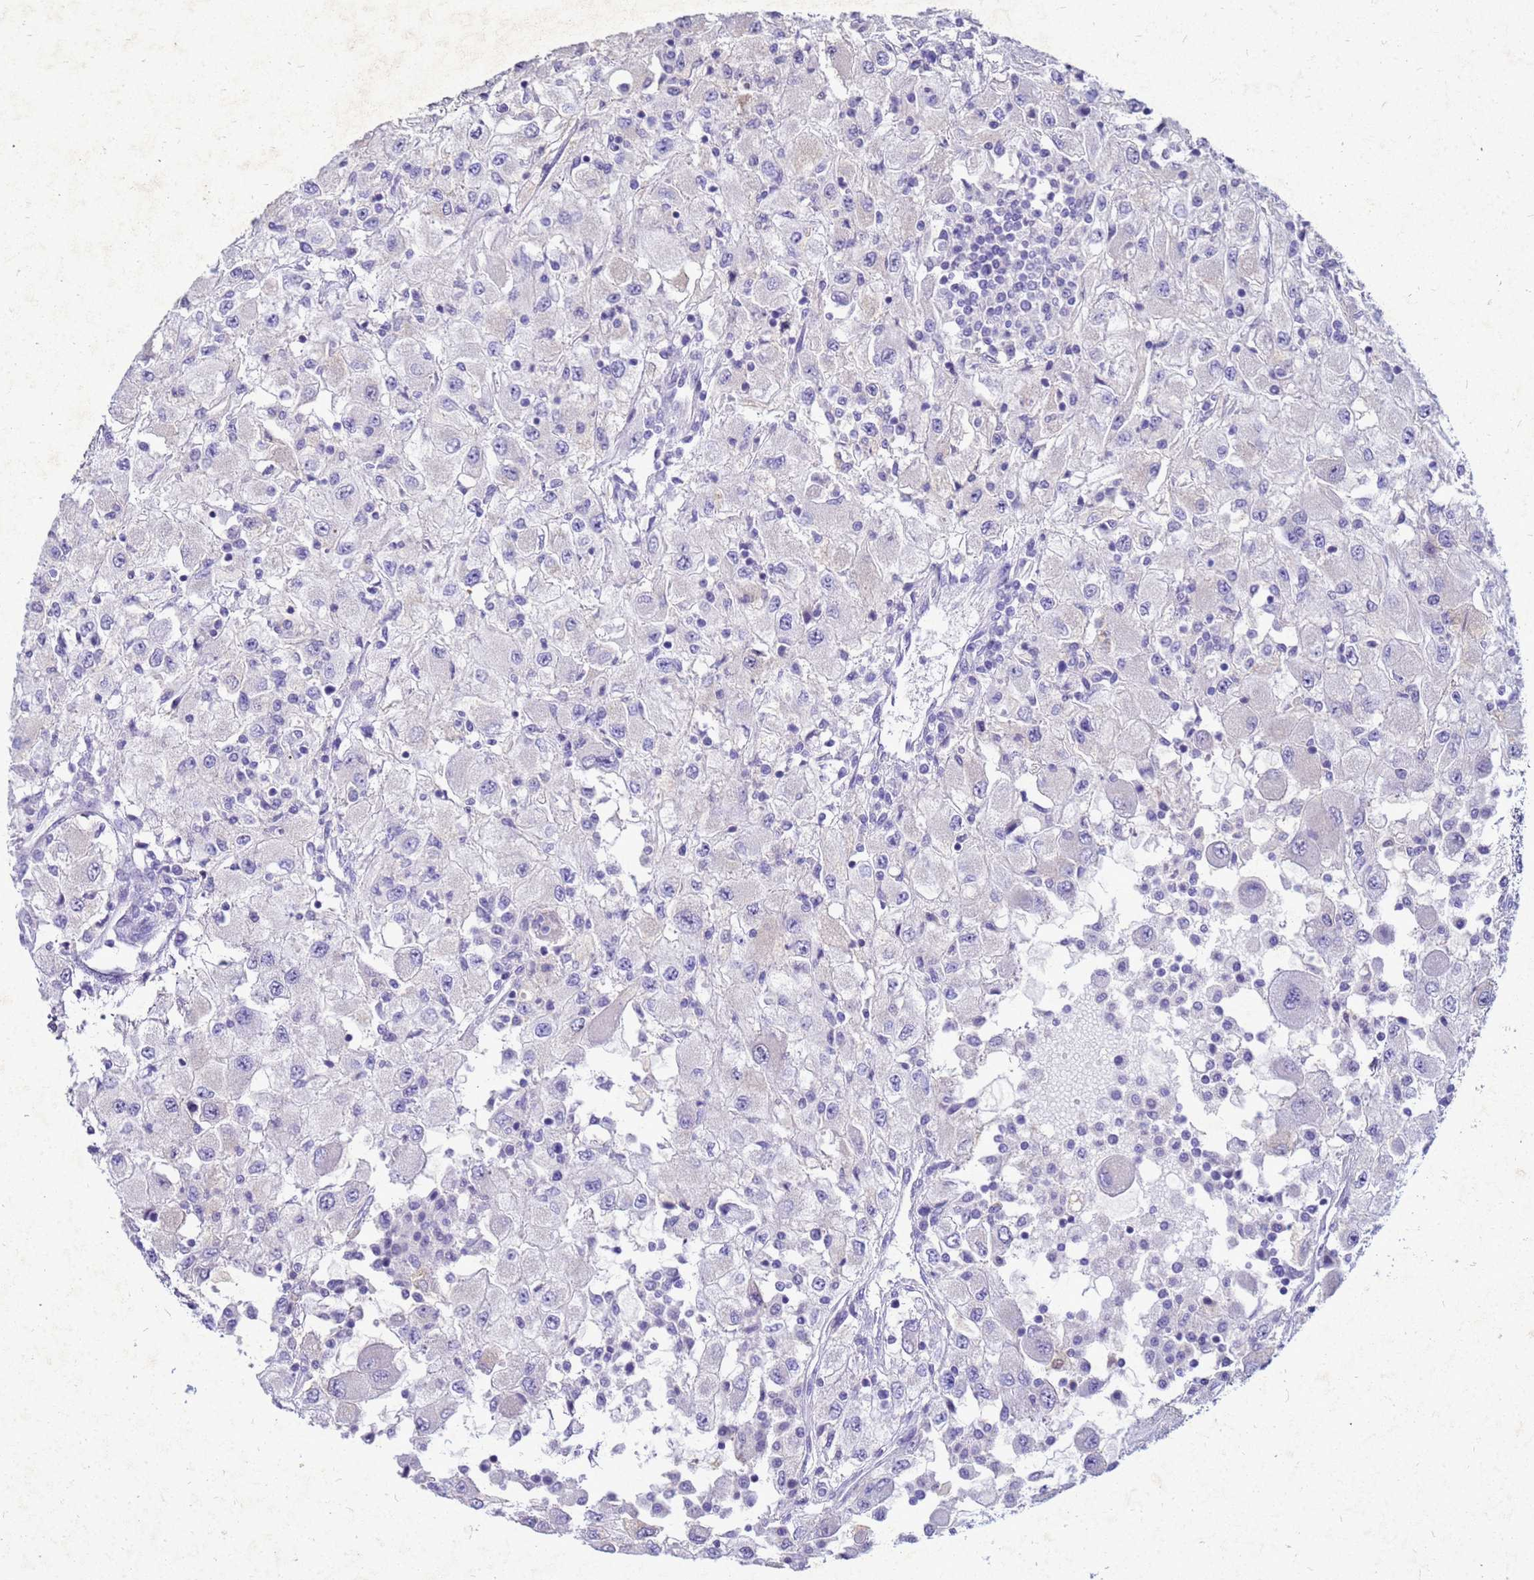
{"staining": {"intensity": "negative", "quantity": "none", "location": "none"}, "tissue": "renal cancer", "cell_type": "Tumor cells", "image_type": "cancer", "snomed": [{"axis": "morphology", "description": "Adenocarcinoma, NOS"}, {"axis": "topography", "description": "Kidney"}], "caption": "Immunohistochemistry image of neoplastic tissue: renal cancer stained with DAB (3,3'-diaminobenzidine) reveals no significant protein expression in tumor cells.", "gene": "AKR1C1", "patient": {"sex": "female", "age": 67}}